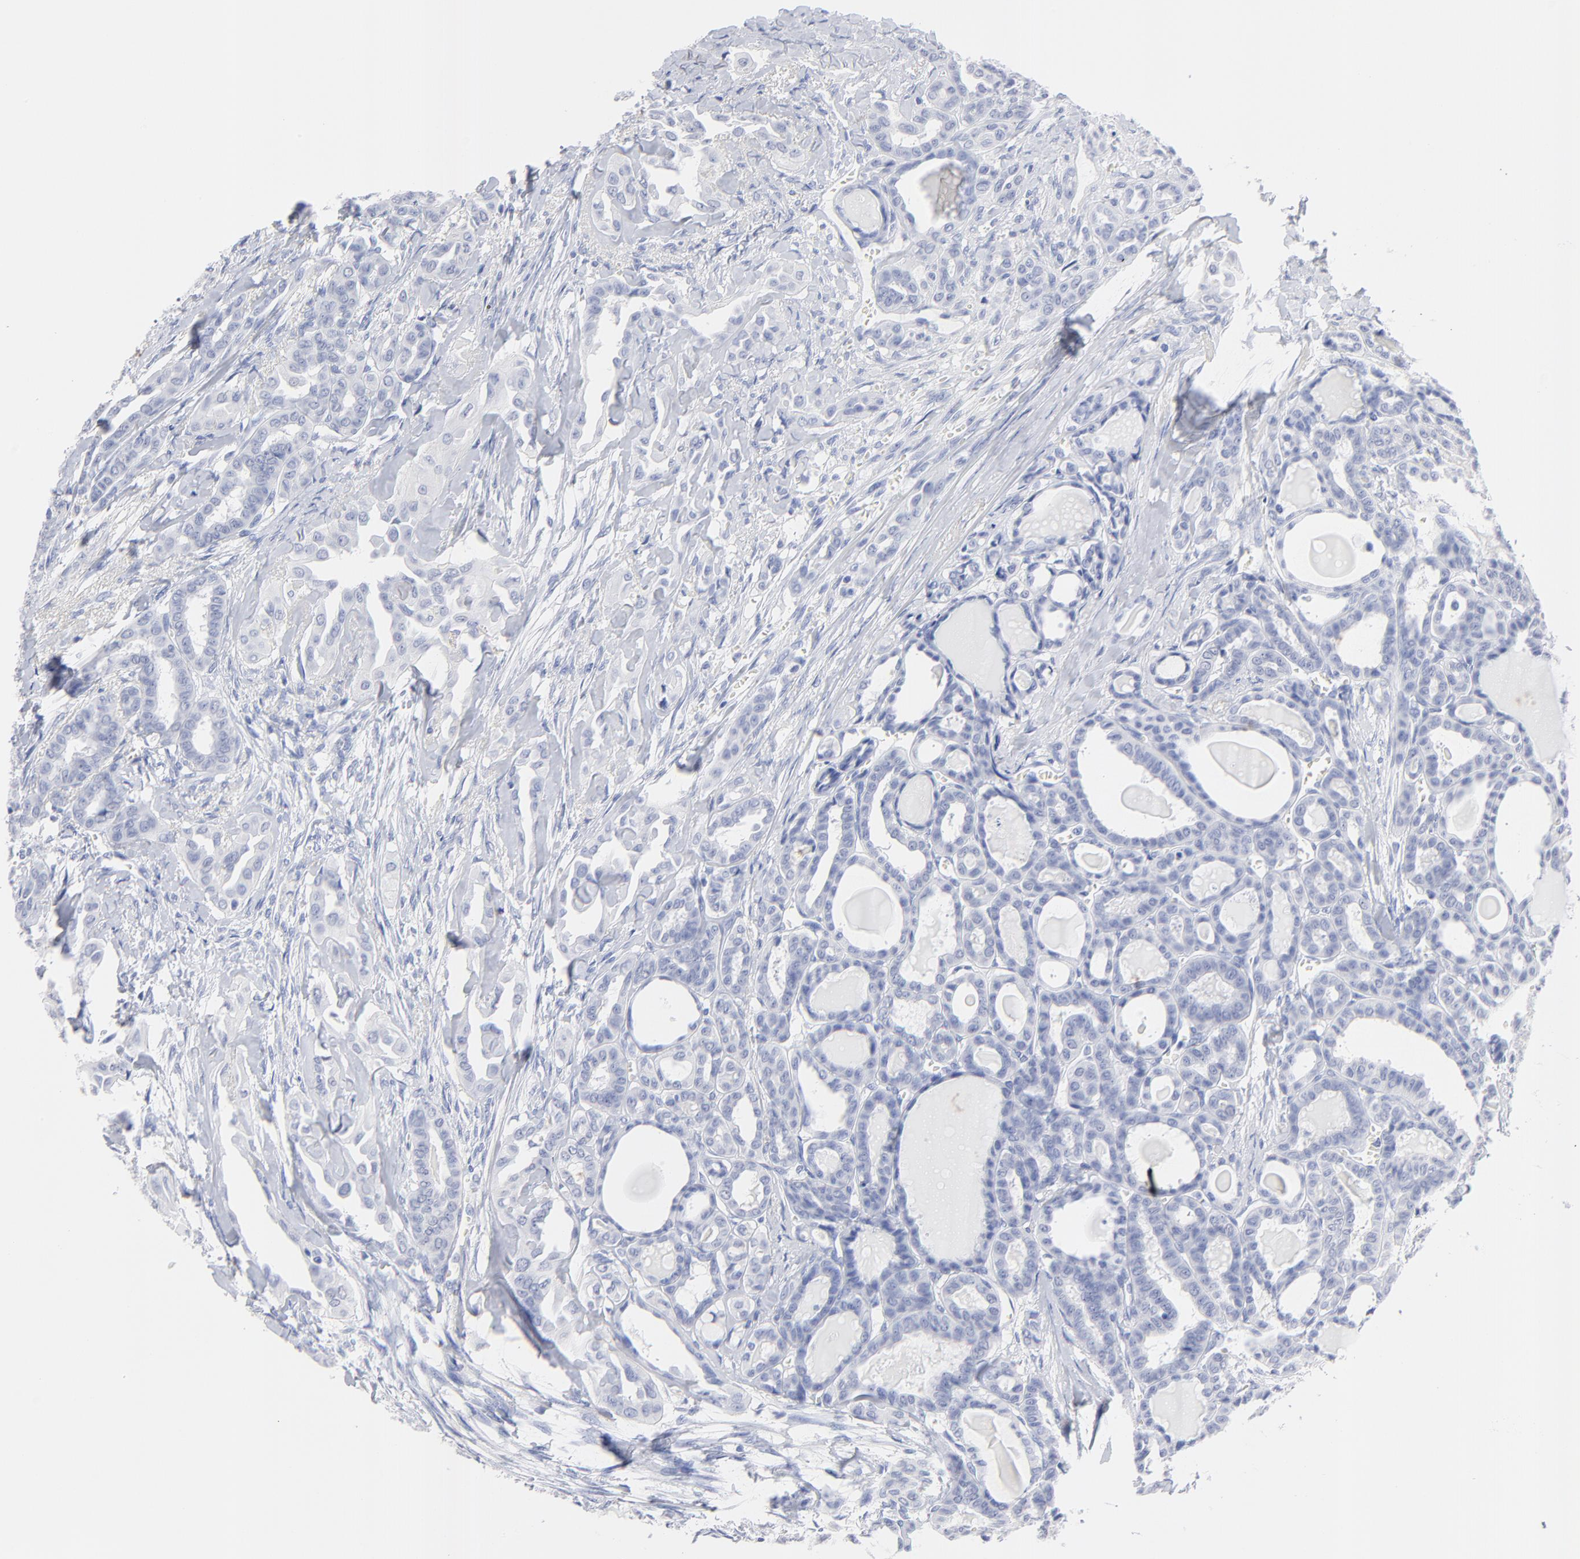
{"staining": {"intensity": "negative", "quantity": "none", "location": "none"}, "tissue": "thyroid cancer", "cell_type": "Tumor cells", "image_type": "cancer", "snomed": [{"axis": "morphology", "description": "Carcinoma, NOS"}, {"axis": "topography", "description": "Thyroid gland"}], "caption": "Tumor cells show no significant positivity in thyroid carcinoma.", "gene": "ACY1", "patient": {"sex": "female", "age": 91}}